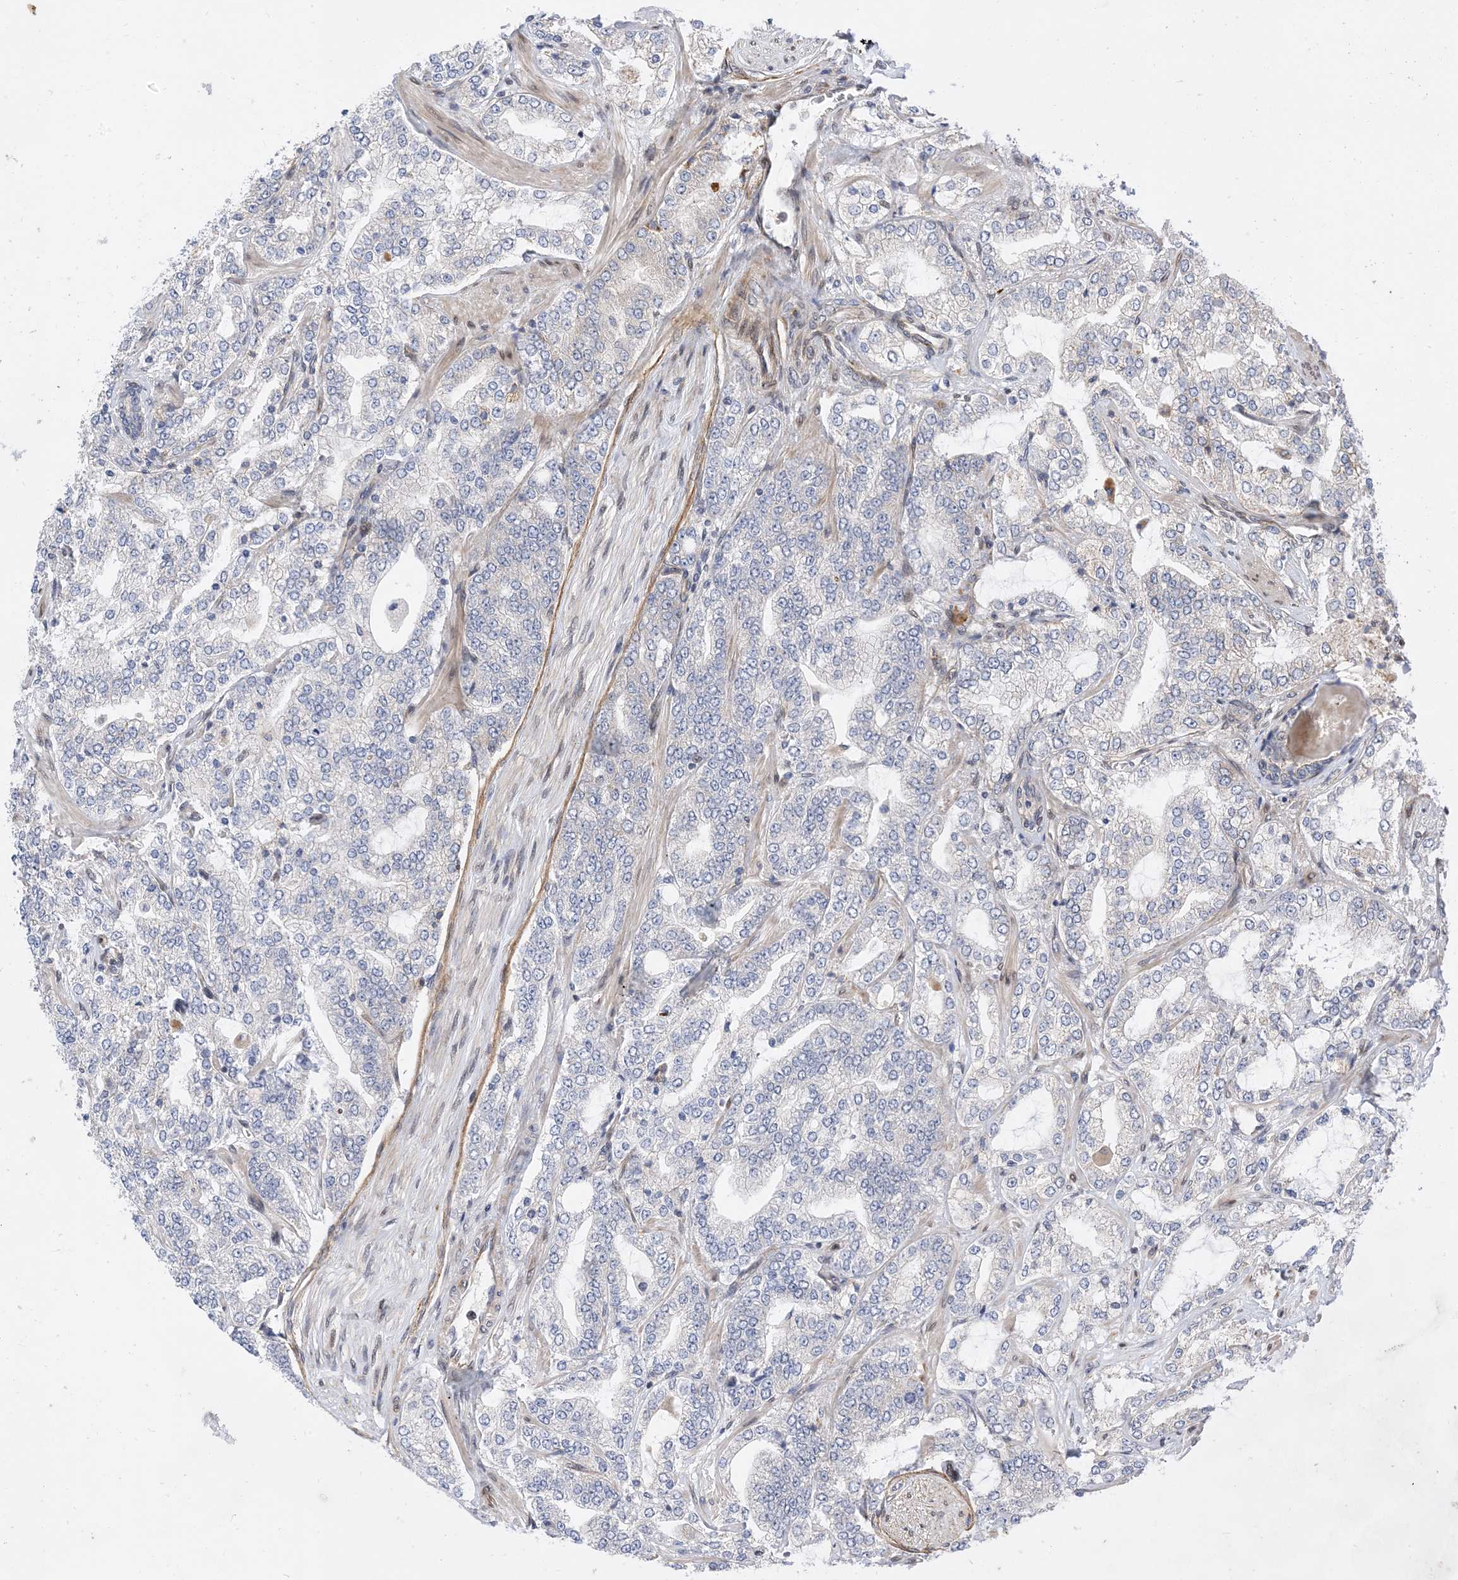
{"staining": {"intensity": "negative", "quantity": "none", "location": "none"}, "tissue": "prostate cancer", "cell_type": "Tumor cells", "image_type": "cancer", "snomed": [{"axis": "morphology", "description": "Adenocarcinoma, High grade"}, {"axis": "topography", "description": "Prostate"}], "caption": "This is a micrograph of IHC staining of prostate cancer, which shows no positivity in tumor cells. The staining was performed using DAB to visualize the protein expression in brown, while the nuclei were stained in blue with hematoxylin (Magnification: 20x).", "gene": "TYSND1", "patient": {"sex": "male", "age": 64}}